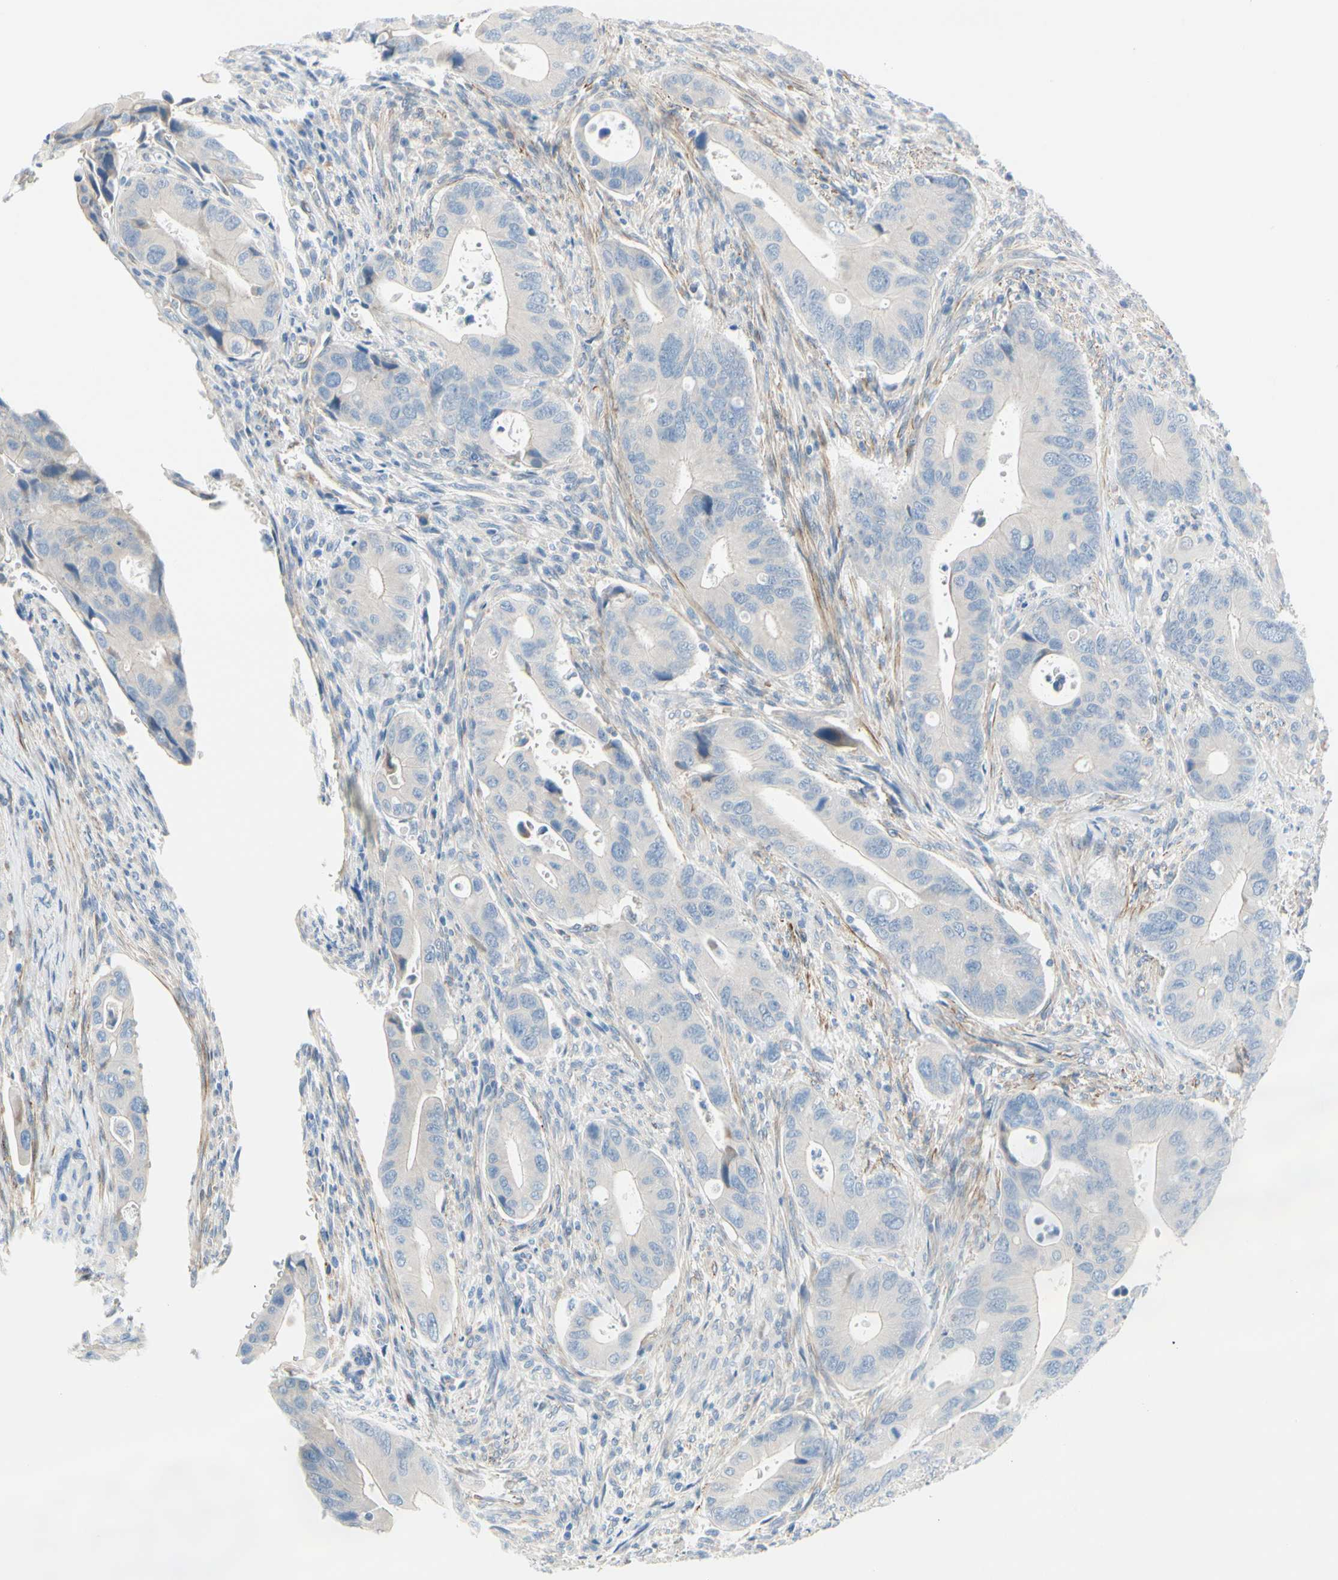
{"staining": {"intensity": "negative", "quantity": "none", "location": "none"}, "tissue": "colorectal cancer", "cell_type": "Tumor cells", "image_type": "cancer", "snomed": [{"axis": "morphology", "description": "Adenocarcinoma, NOS"}, {"axis": "topography", "description": "Rectum"}], "caption": "This is a histopathology image of IHC staining of colorectal cancer (adenocarcinoma), which shows no positivity in tumor cells.", "gene": "FCER2", "patient": {"sex": "female", "age": 57}}